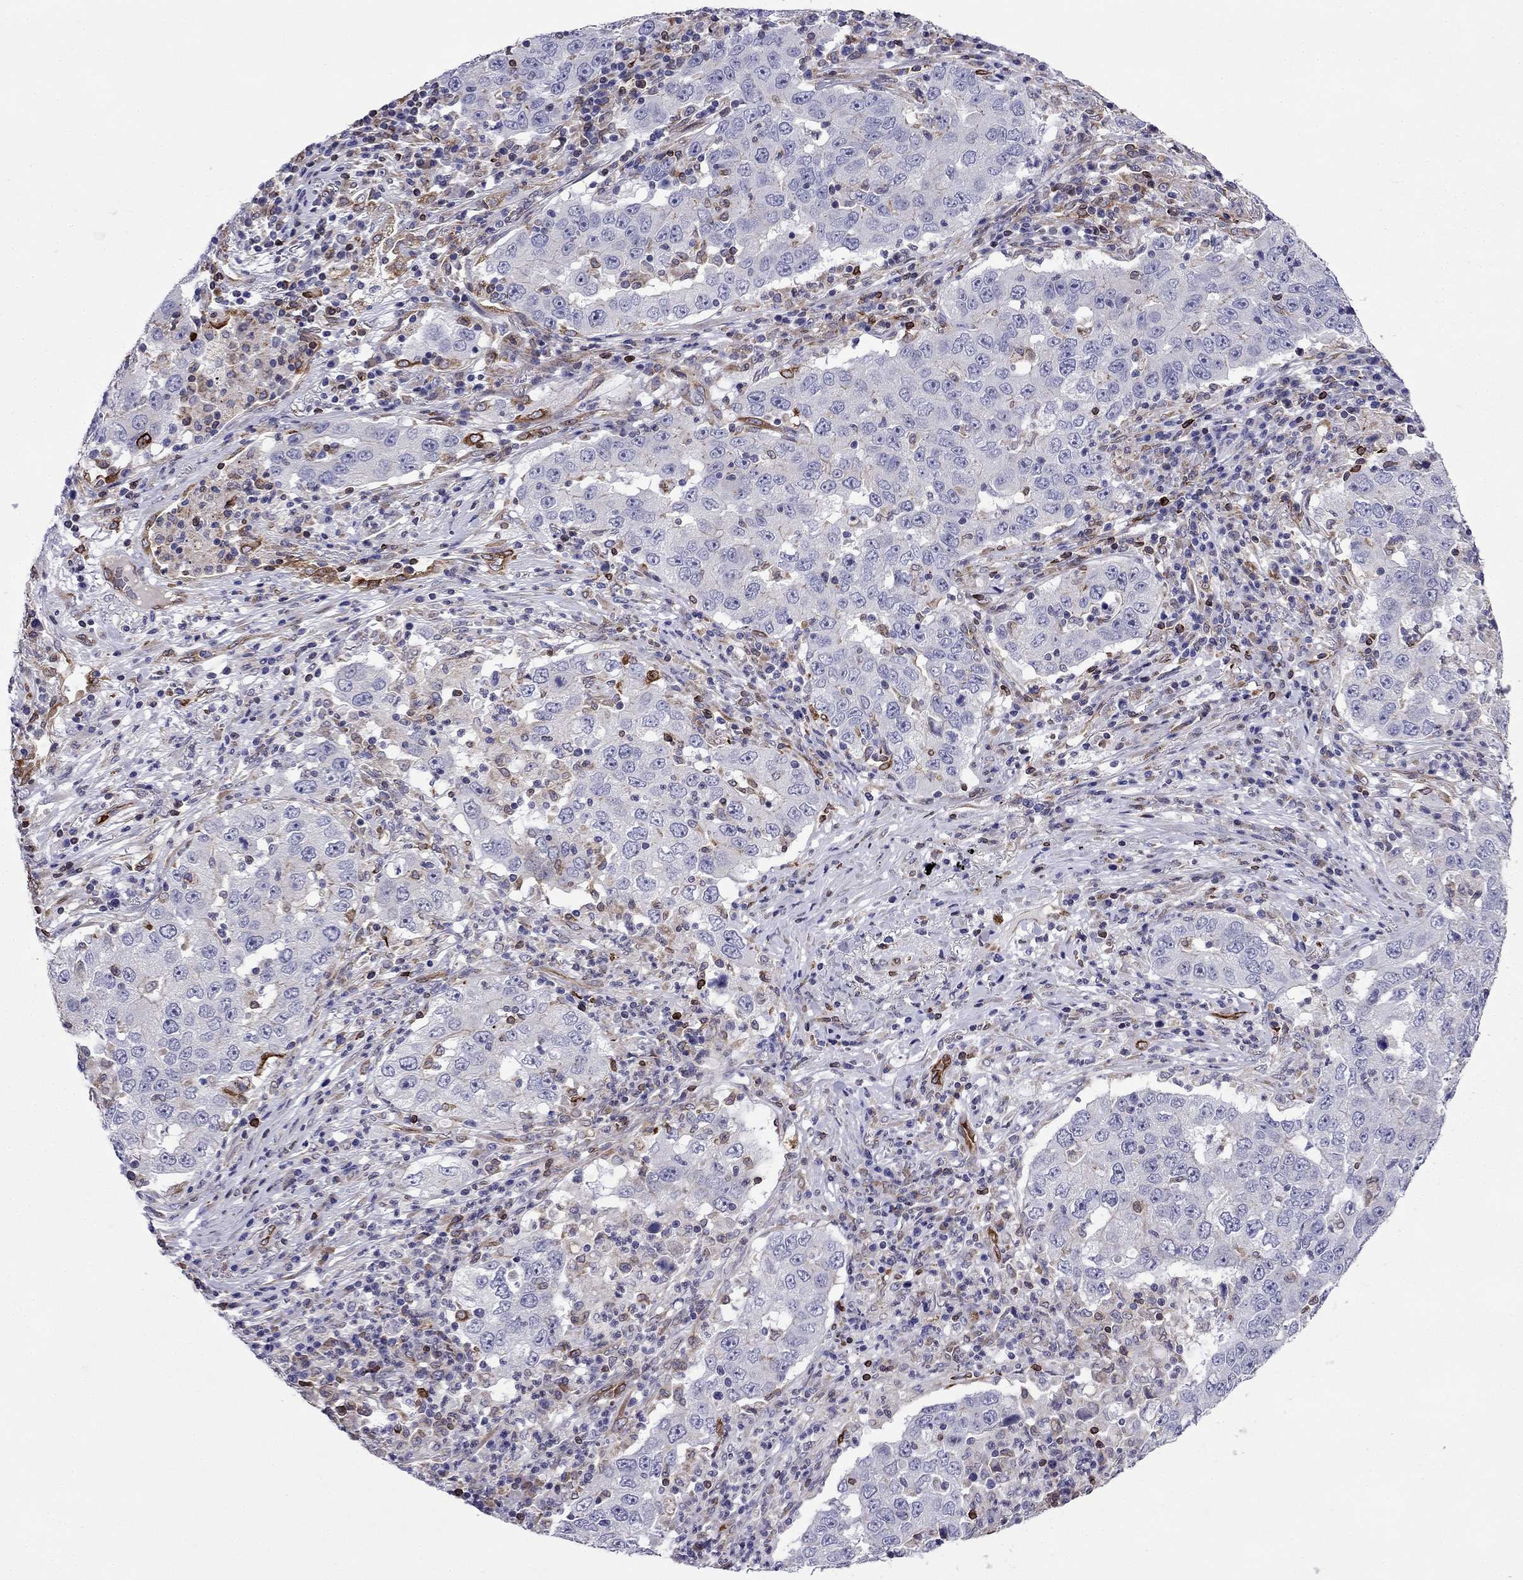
{"staining": {"intensity": "negative", "quantity": "none", "location": "none"}, "tissue": "lung cancer", "cell_type": "Tumor cells", "image_type": "cancer", "snomed": [{"axis": "morphology", "description": "Adenocarcinoma, NOS"}, {"axis": "topography", "description": "Lung"}], "caption": "DAB (3,3'-diaminobenzidine) immunohistochemical staining of human lung adenocarcinoma demonstrates no significant staining in tumor cells.", "gene": "GNAL", "patient": {"sex": "male", "age": 73}}